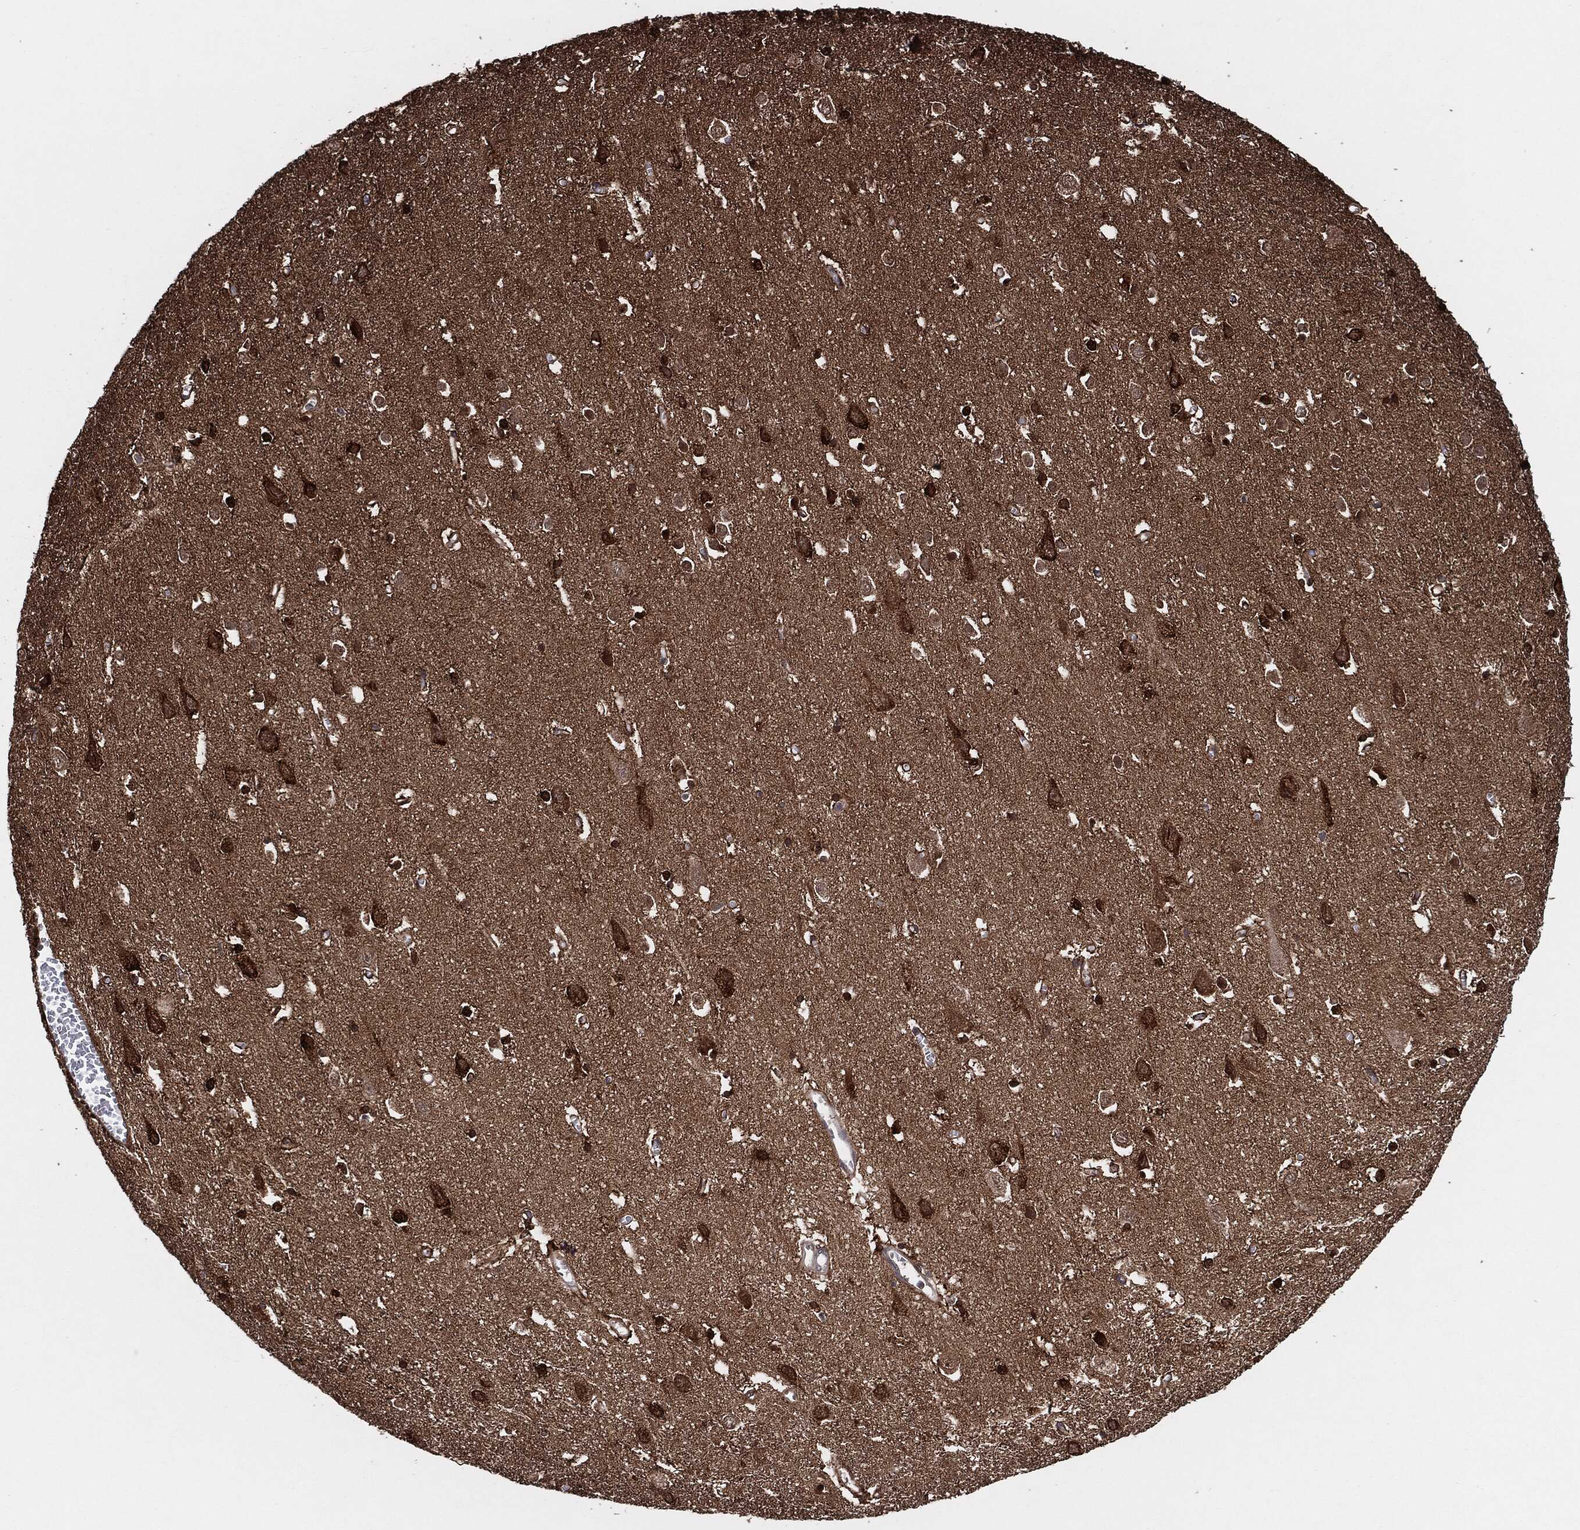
{"staining": {"intensity": "negative", "quantity": "none", "location": "none"}, "tissue": "cerebral cortex", "cell_type": "Endothelial cells", "image_type": "normal", "snomed": [{"axis": "morphology", "description": "Normal tissue, NOS"}, {"axis": "topography", "description": "Cerebral cortex"}], "caption": "A micrograph of cerebral cortex stained for a protein shows no brown staining in endothelial cells. (DAB IHC, high magnification).", "gene": "BCAR1", "patient": {"sex": "male", "age": 70}}